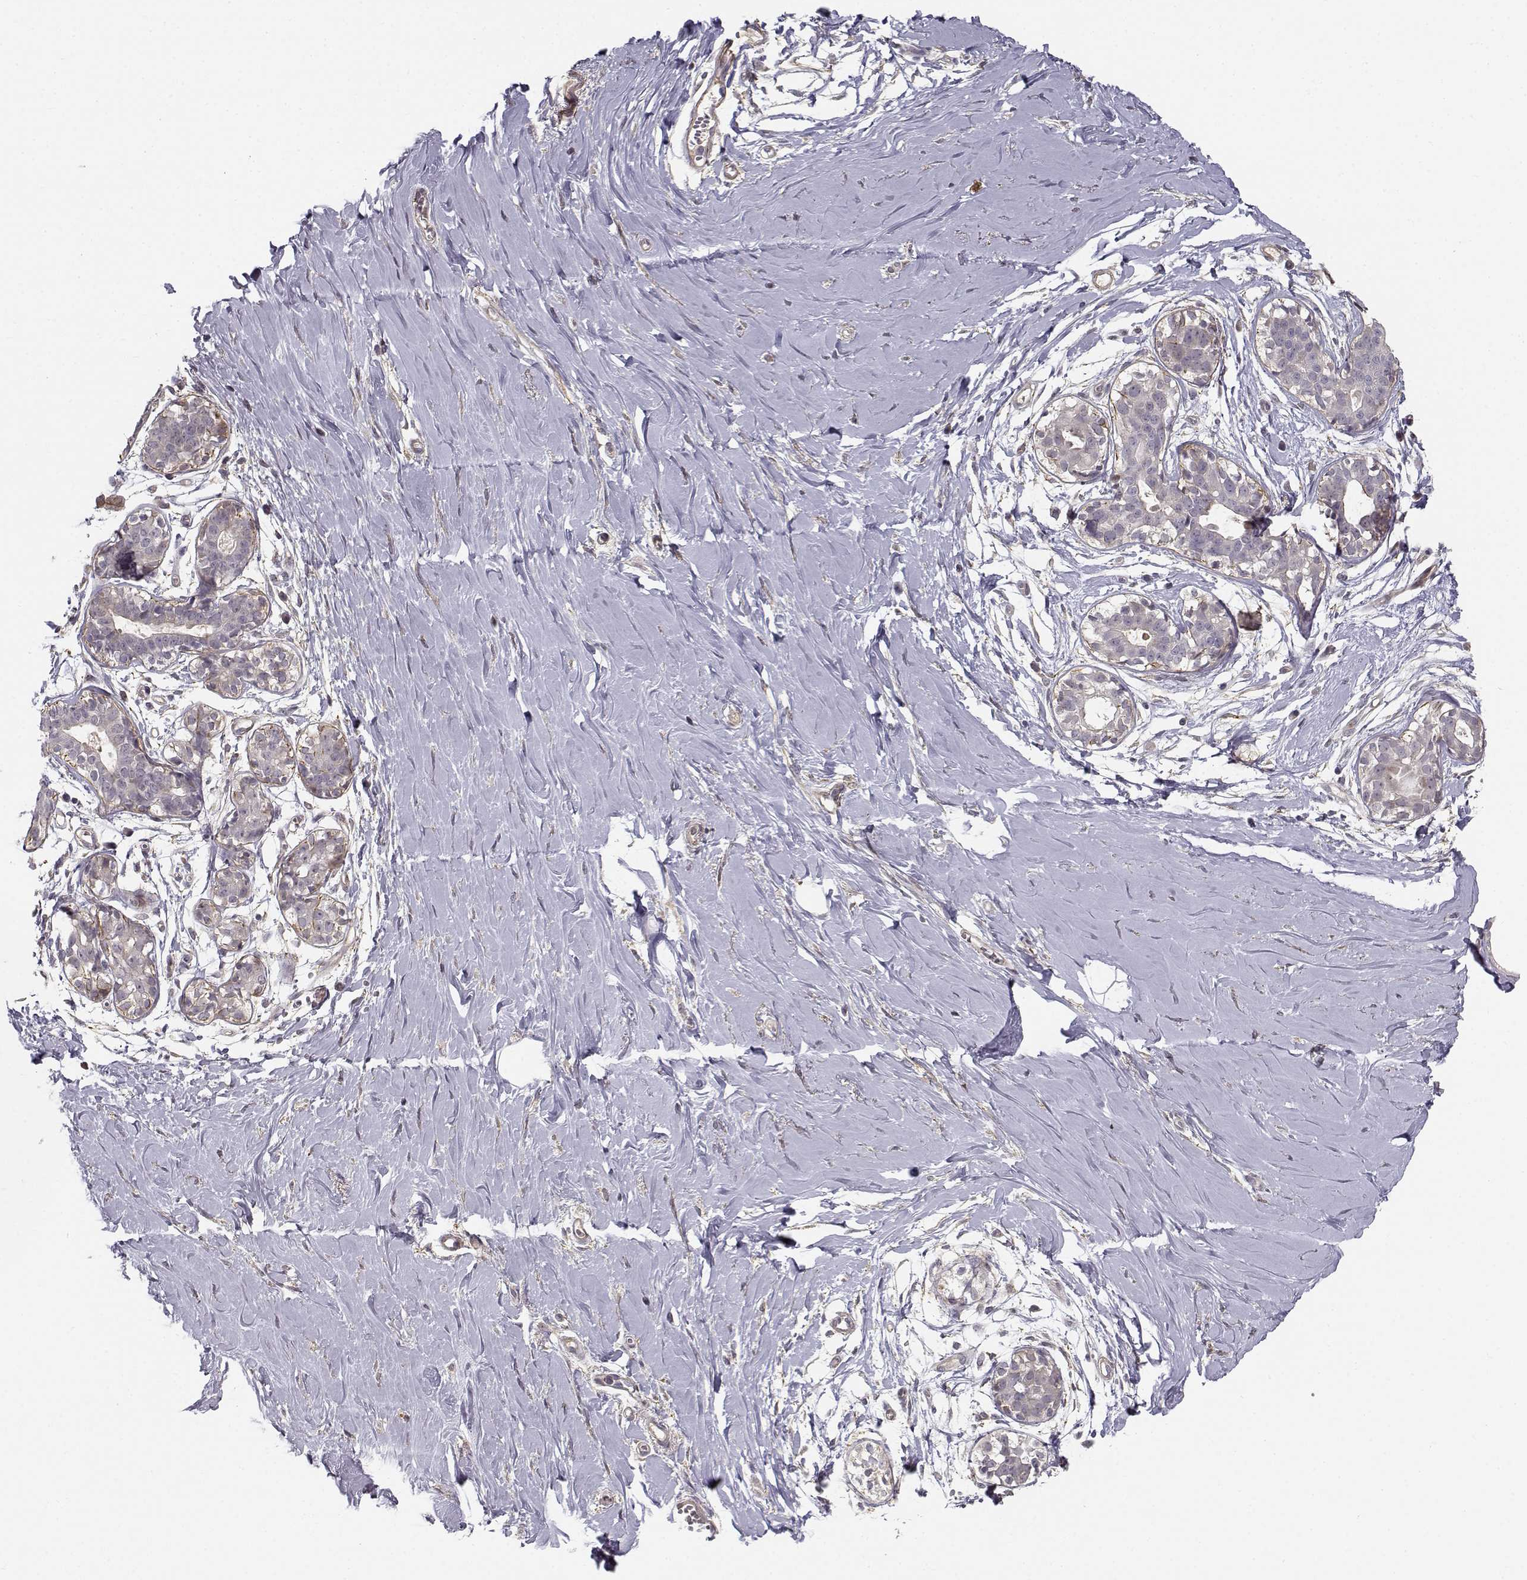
{"staining": {"intensity": "negative", "quantity": "none", "location": "none"}, "tissue": "breast", "cell_type": "Adipocytes", "image_type": "normal", "snomed": [{"axis": "morphology", "description": "Normal tissue, NOS"}, {"axis": "topography", "description": "Breast"}], "caption": "There is no significant expression in adipocytes of breast. The staining was performed using DAB (3,3'-diaminobenzidine) to visualize the protein expression in brown, while the nuclei were stained in blue with hematoxylin (Magnification: 20x).", "gene": "RGS9BP", "patient": {"sex": "female", "age": 49}}